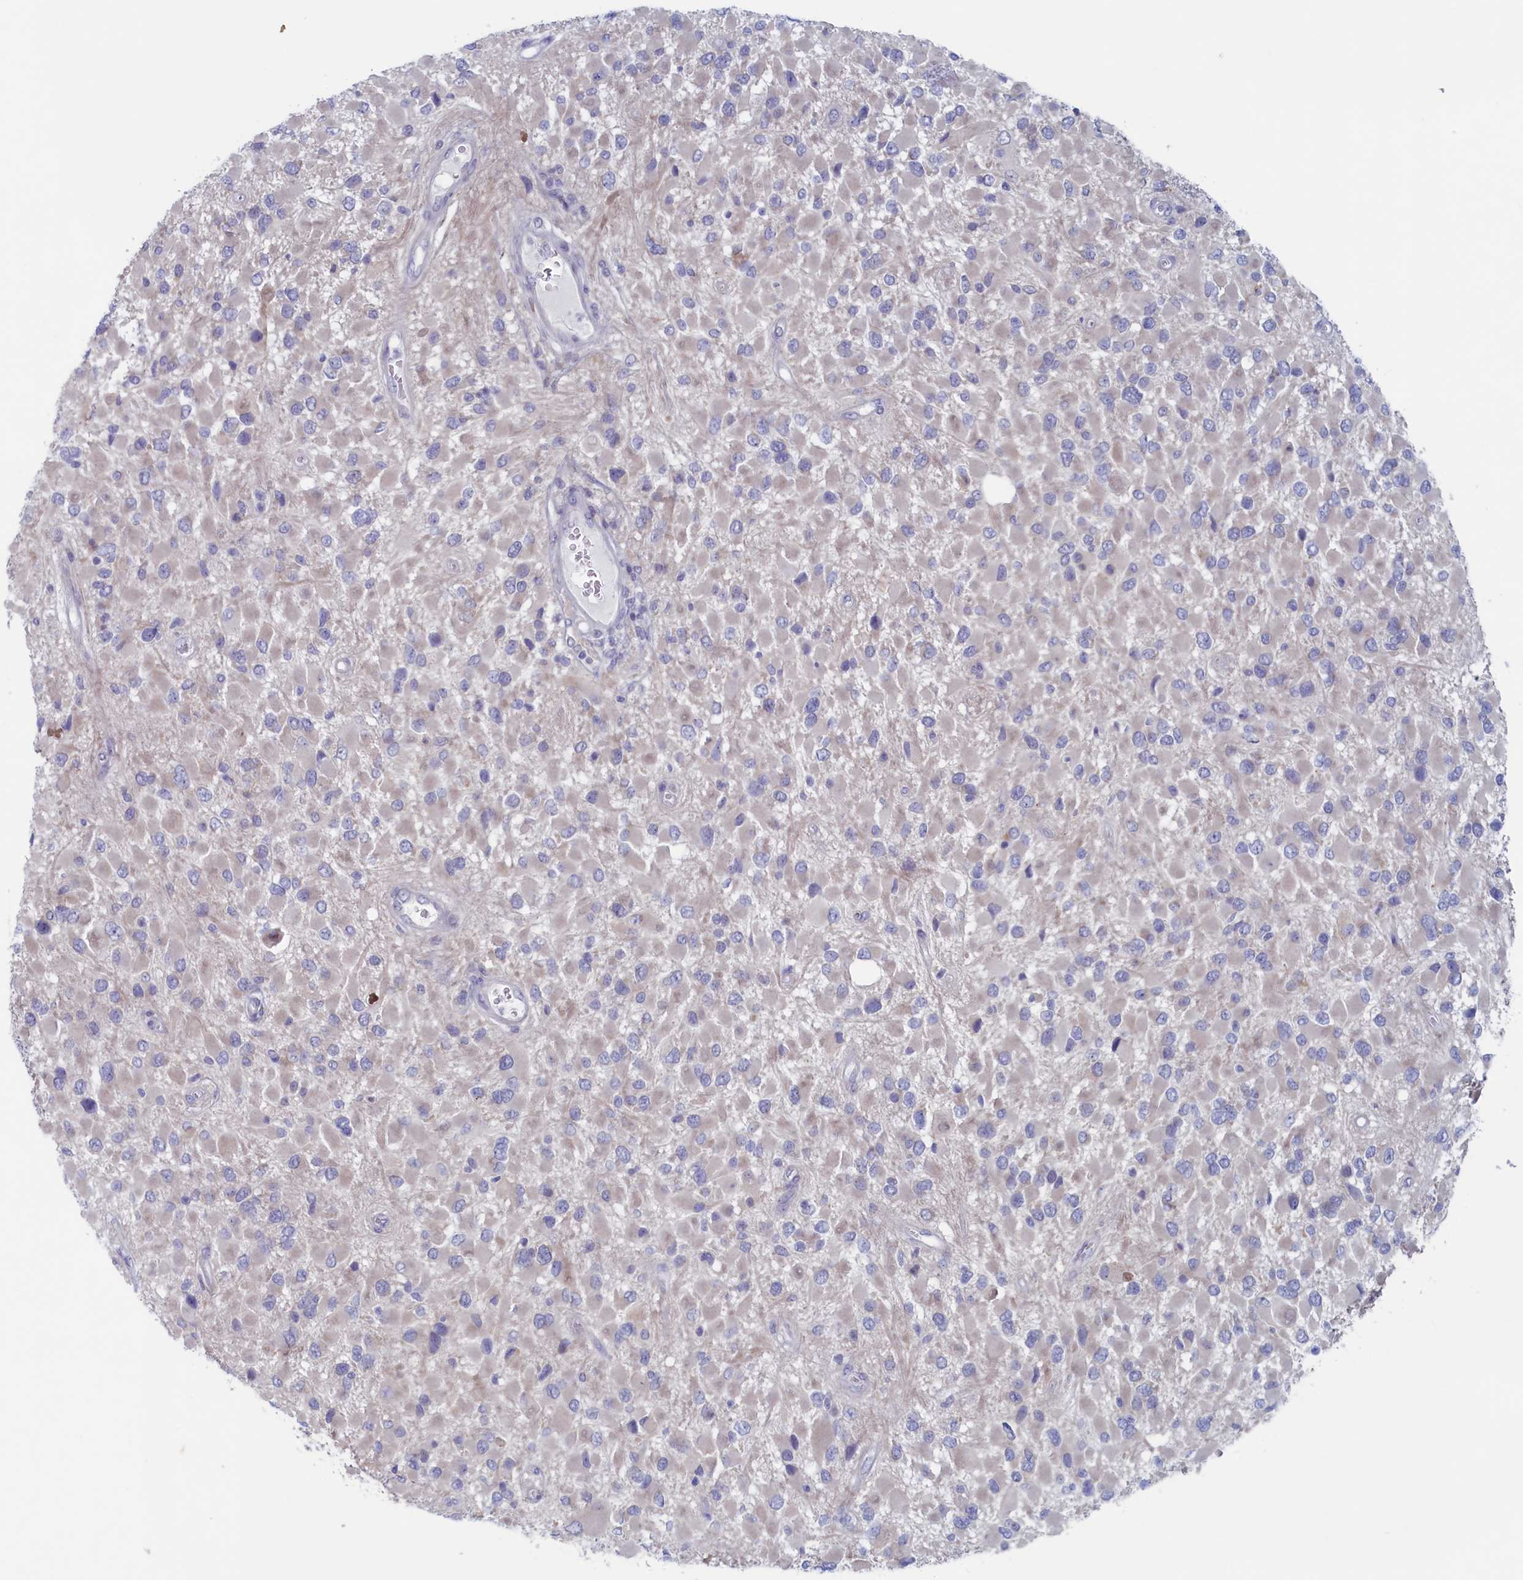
{"staining": {"intensity": "negative", "quantity": "none", "location": "none"}, "tissue": "glioma", "cell_type": "Tumor cells", "image_type": "cancer", "snomed": [{"axis": "morphology", "description": "Glioma, malignant, High grade"}, {"axis": "topography", "description": "Brain"}], "caption": "Tumor cells show no significant protein expression in glioma. (DAB IHC, high magnification).", "gene": "WDR76", "patient": {"sex": "male", "age": 53}}